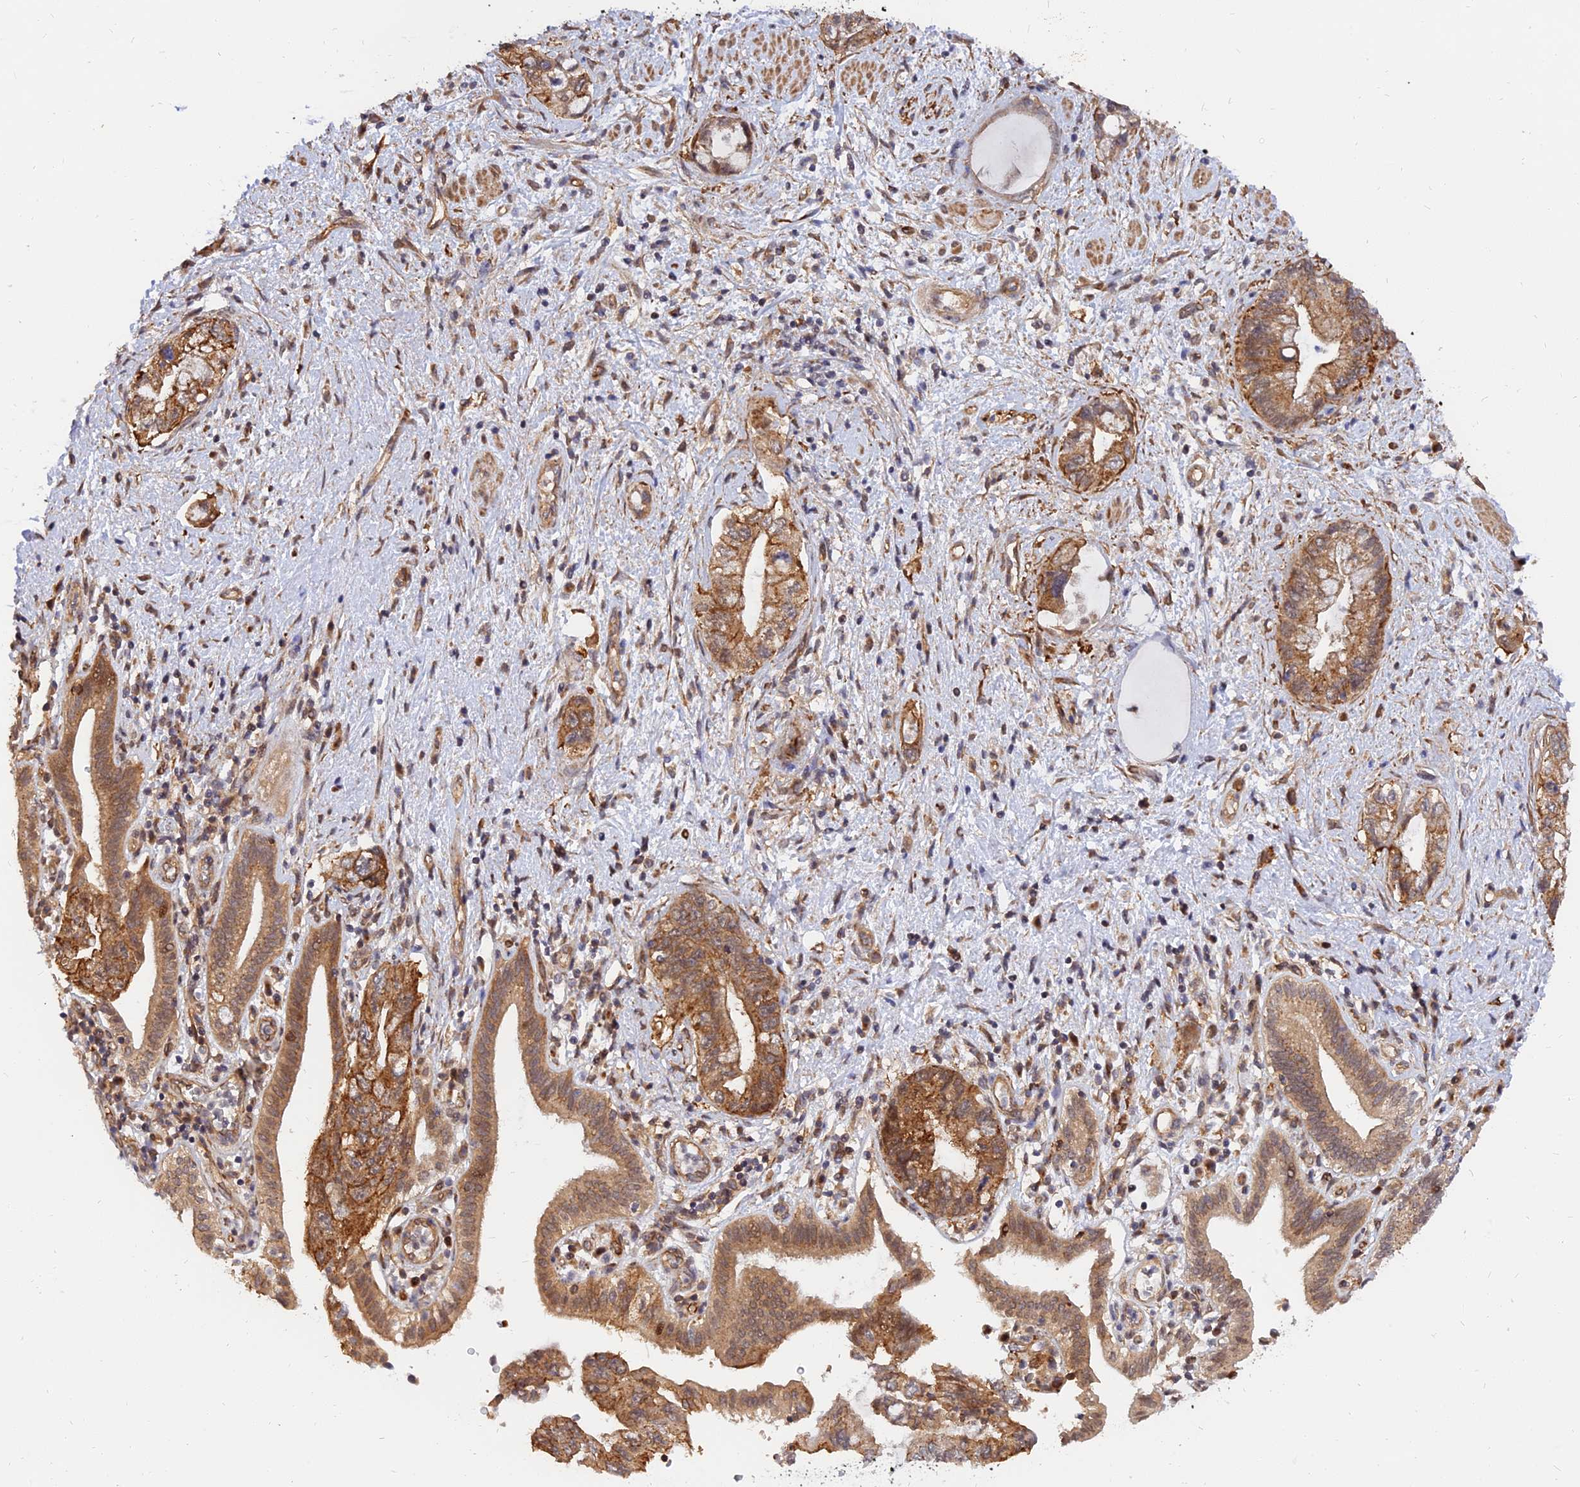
{"staining": {"intensity": "moderate", "quantity": ">75%", "location": "cytoplasmic/membranous"}, "tissue": "pancreatic cancer", "cell_type": "Tumor cells", "image_type": "cancer", "snomed": [{"axis": "morphology", "description": "Adenocarcinoma, NOS"}, {"axis": "topography", "description": "Pancreas"}], "caption": "Immunohistochemistry (IHC) staining of pancreatic cancer (adenocarcinoma), which shows medium levels of moderate cytoplasmic/membranous positivity in about >75% of tumor cells indicating moderate cytoplasmic/membranous protein positivity. The staining was performed using DAB (brown) for protein detection and nuclei were counterstained in hematoxylin (blue).", "gene": "WDR41", "patient": {"sex": "female", "age": 73}}